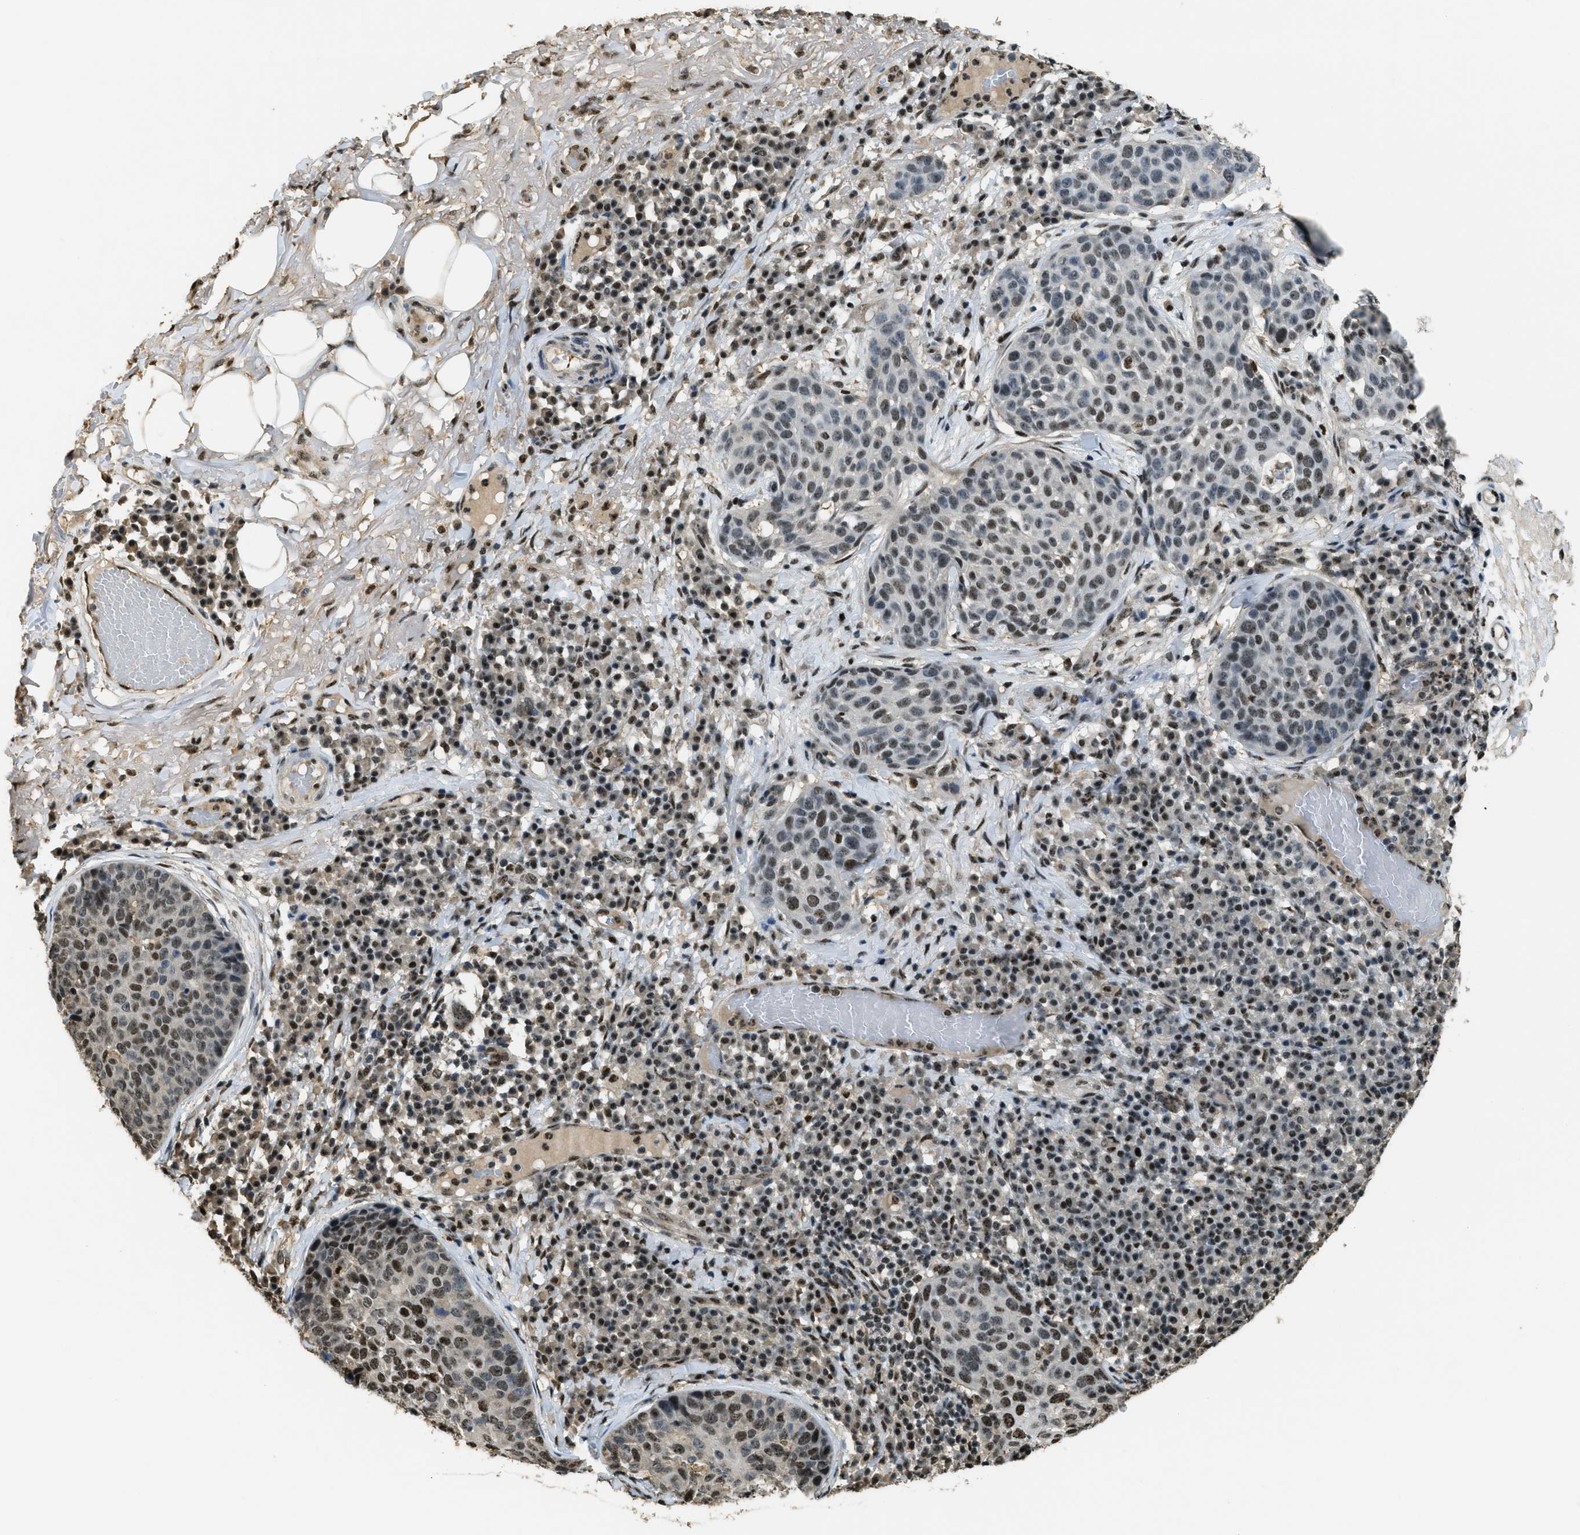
{"staining": {"intensity": "moderate", "quantity": "25%-75%", "location": "nuclear"}, "tissue": "skin cancer", "cell_type": "Tumor cells", "image_type": "cancer", "snomed": [{"axis": "morphology", "description": "Squamous cell carcinoma in situ, NOS"}, {"axis": "morphology", "description": "Squamous cell carcinoma, NOS"}, {"axis": "topography", "description": "Skin"}], "caption": "Protein expression by immunohistochemistry (IHC) reveals moderate nuclear staining in approximately 25%-75% of tumor cells in skin cancer (squamous cell carcinoma).", "gene": "SP100", "patient": {"sex": "male", "age": 93}}